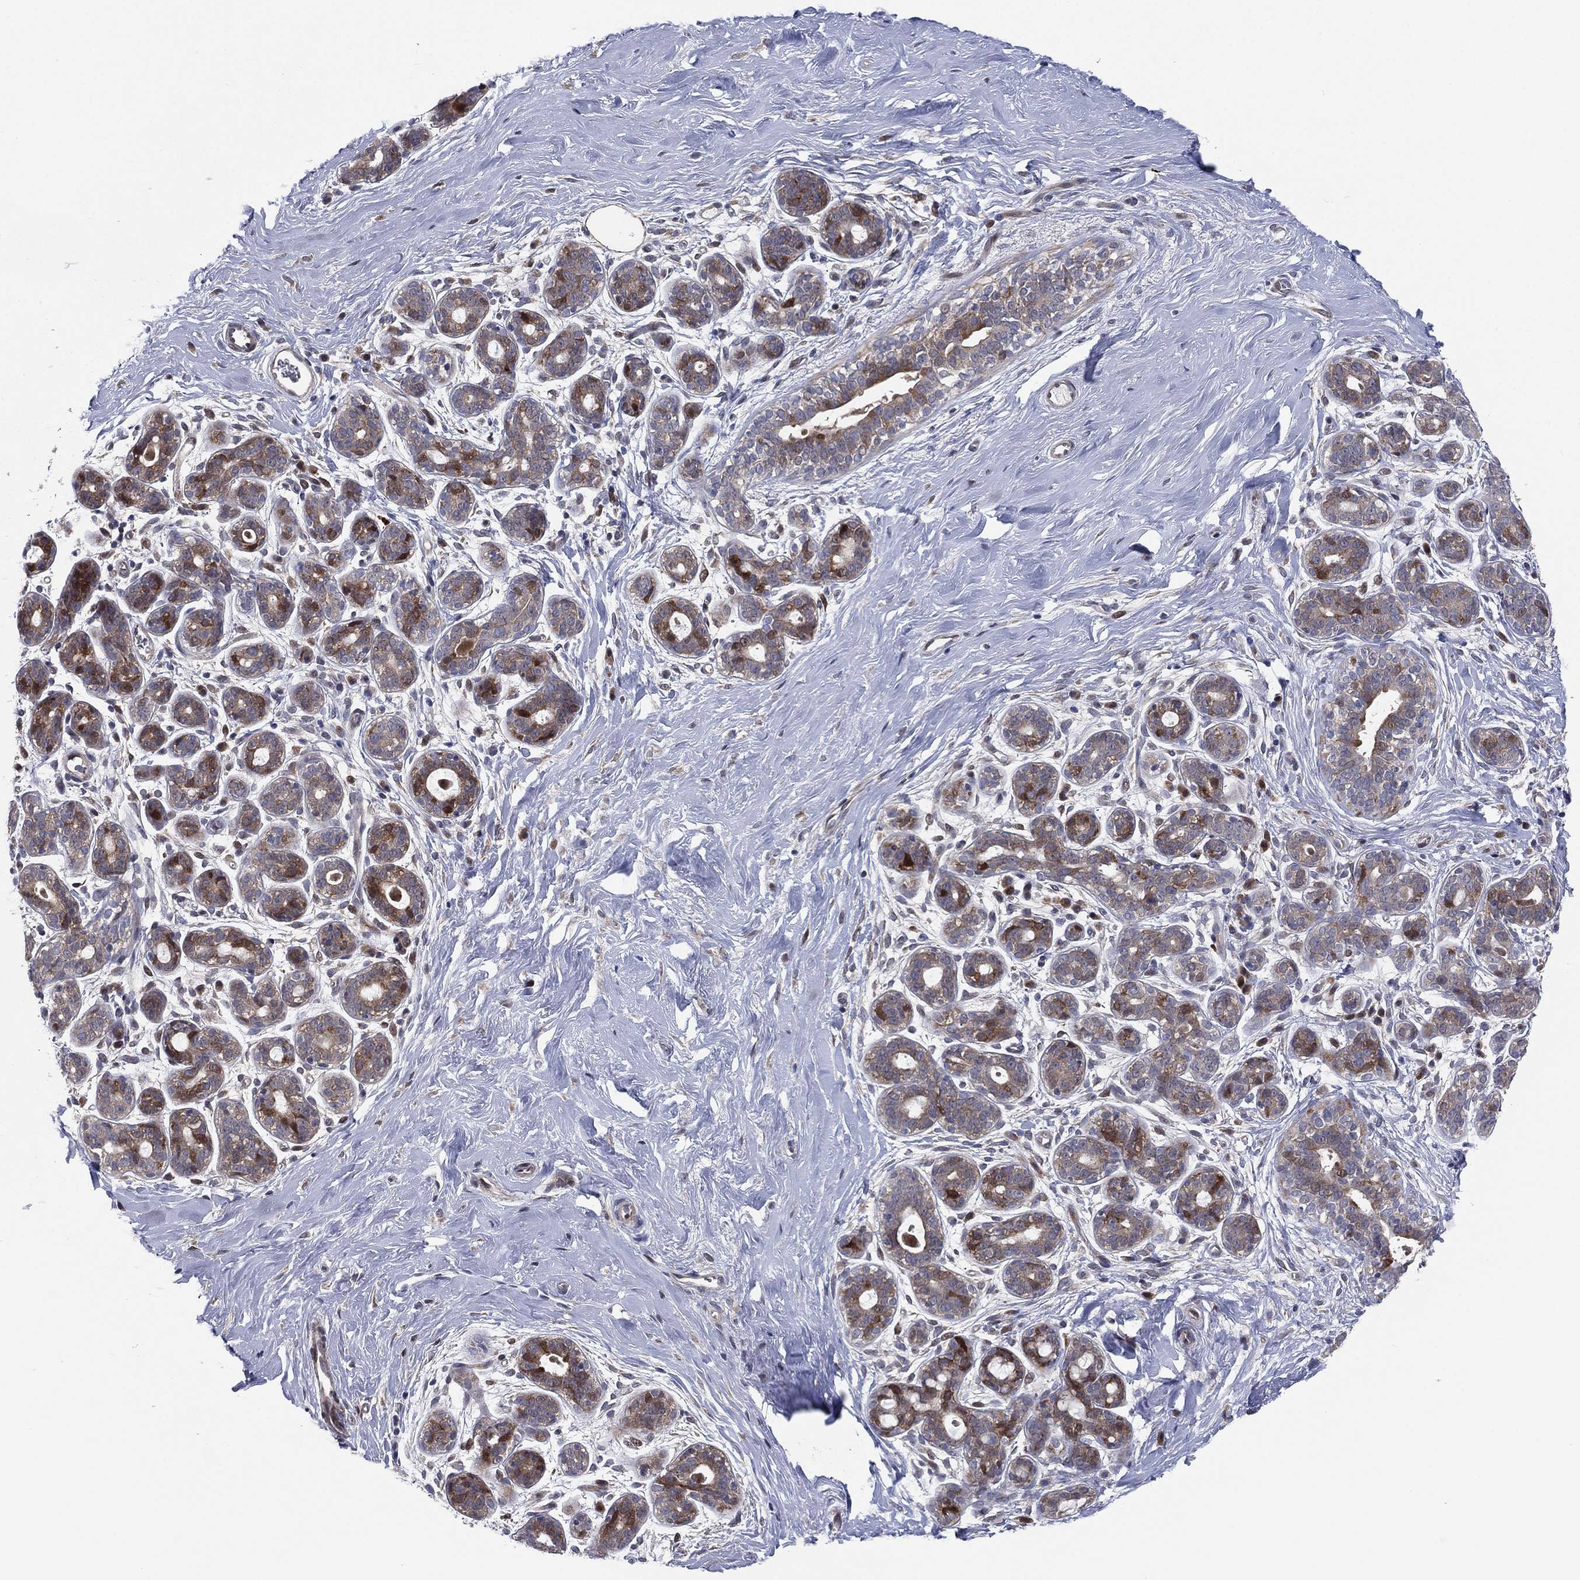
{"staining": {"intensity": "negative", "quantity": "none", "location": "none"}, "tissue": "breast", "cell_type": "Adipocytes", "image_type": "normal", "snomed": [{"axis": "morphology", "description": "Normal tissue, NOS"}, {"axis": "topography", "description": "Breast"}], "caption": "Photomicrograph shows no protein positivity in adipocytes of benign breast.", "gene": "UTP14A", "patient": {"sex": "female", "age": 43}}